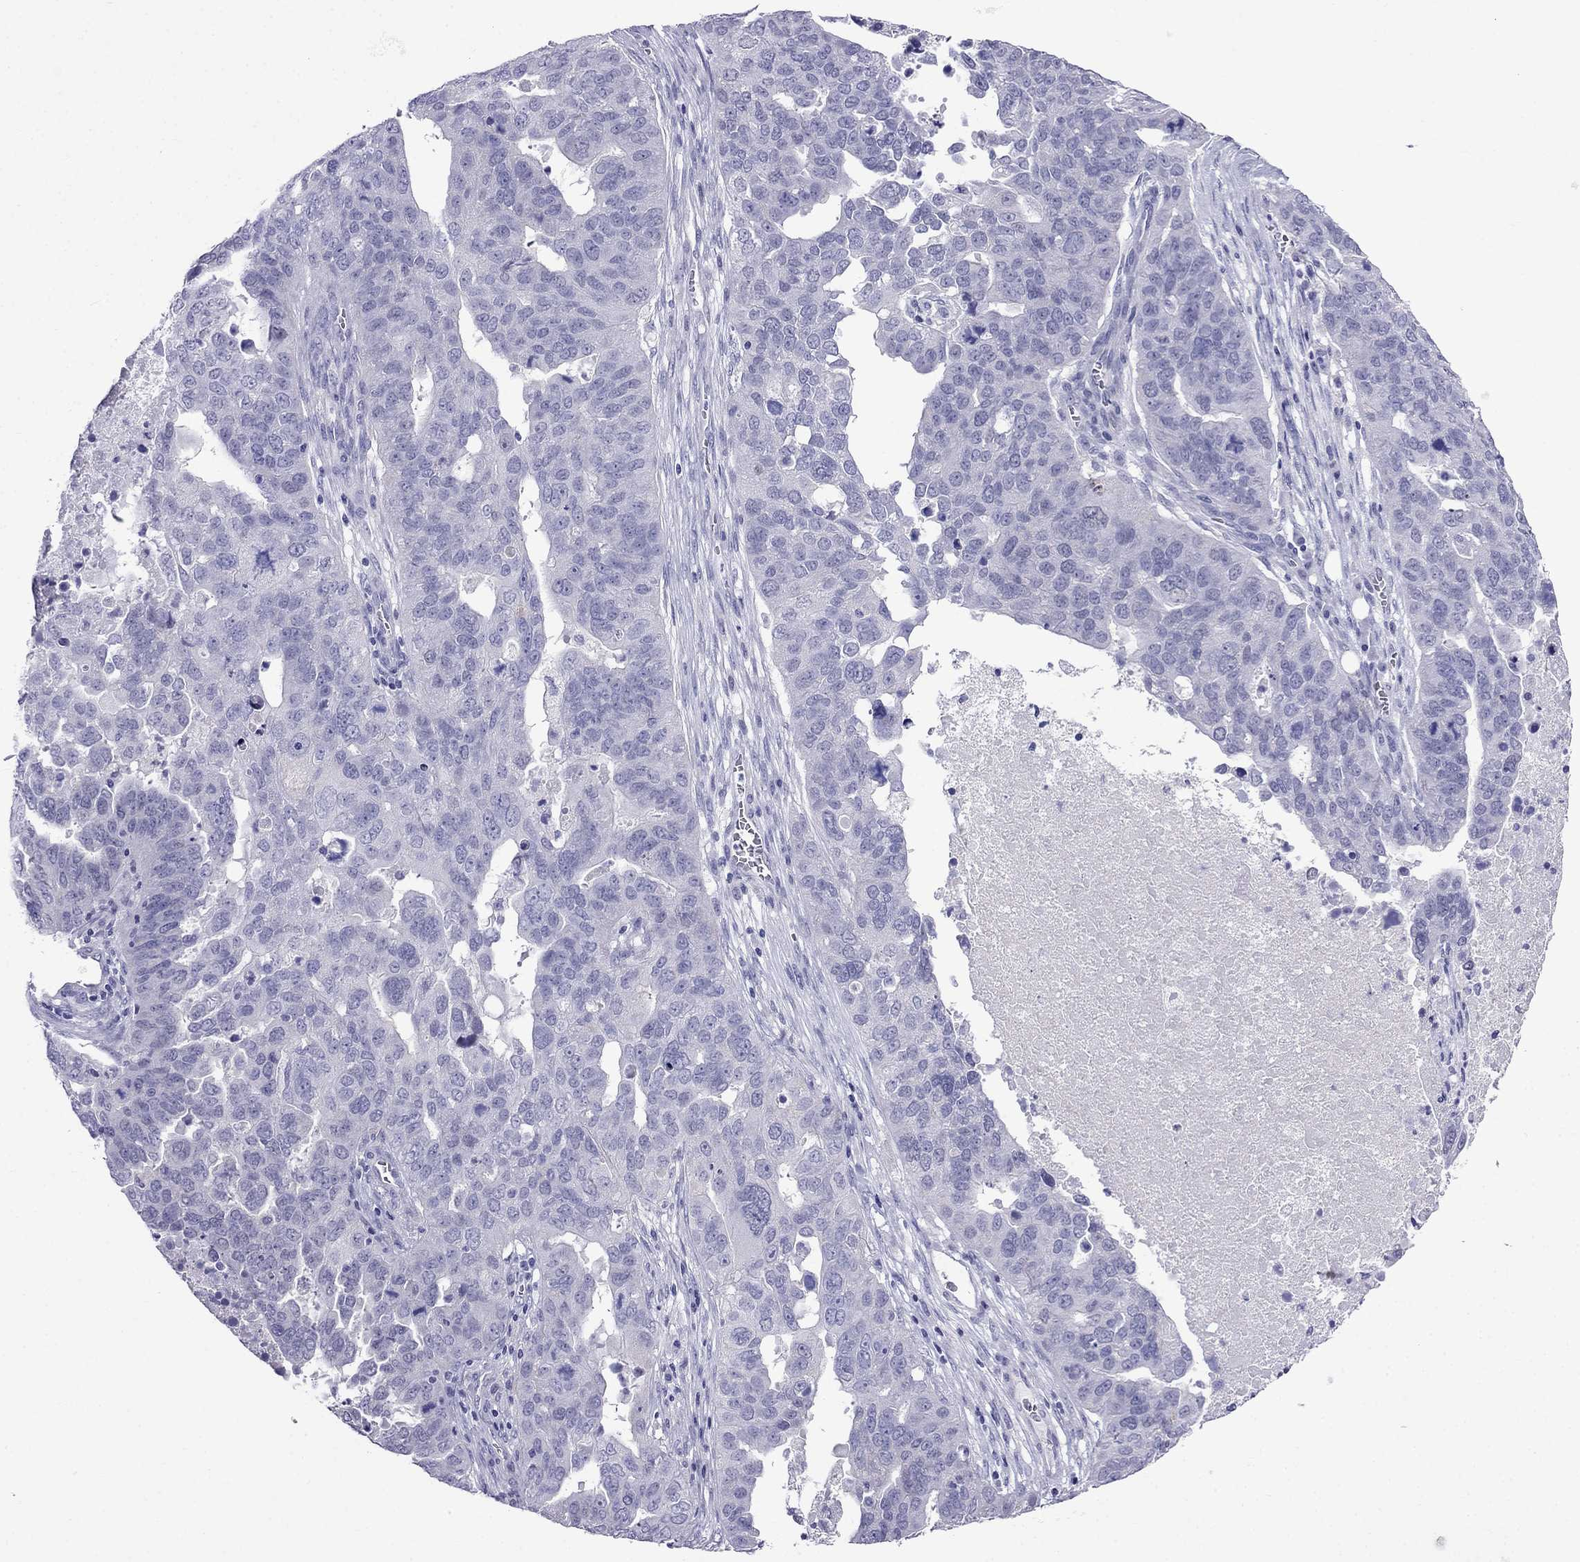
{"staining": {"intensity": "negative", "quantity": "none", "location": "none"}, "tissue": "ovarian cancer", "cell_type": "Tumor cells", "image_type": "cancer", "snomed": [{"axis": "morphology", "description": "Carcinoma, endometroid"}, {"axis": "topography", "description": "Soft tissue"}, {"axis": "topography", "description": "Ovary"}], "caption": "This is a photomicrograph of immunohistochemistry (IHC) staining of ovarian endometroid carcinoma, which shows no staining in tumor cells.", "gene": "MGP", "patient": {"sex": "female", "age": 52}}